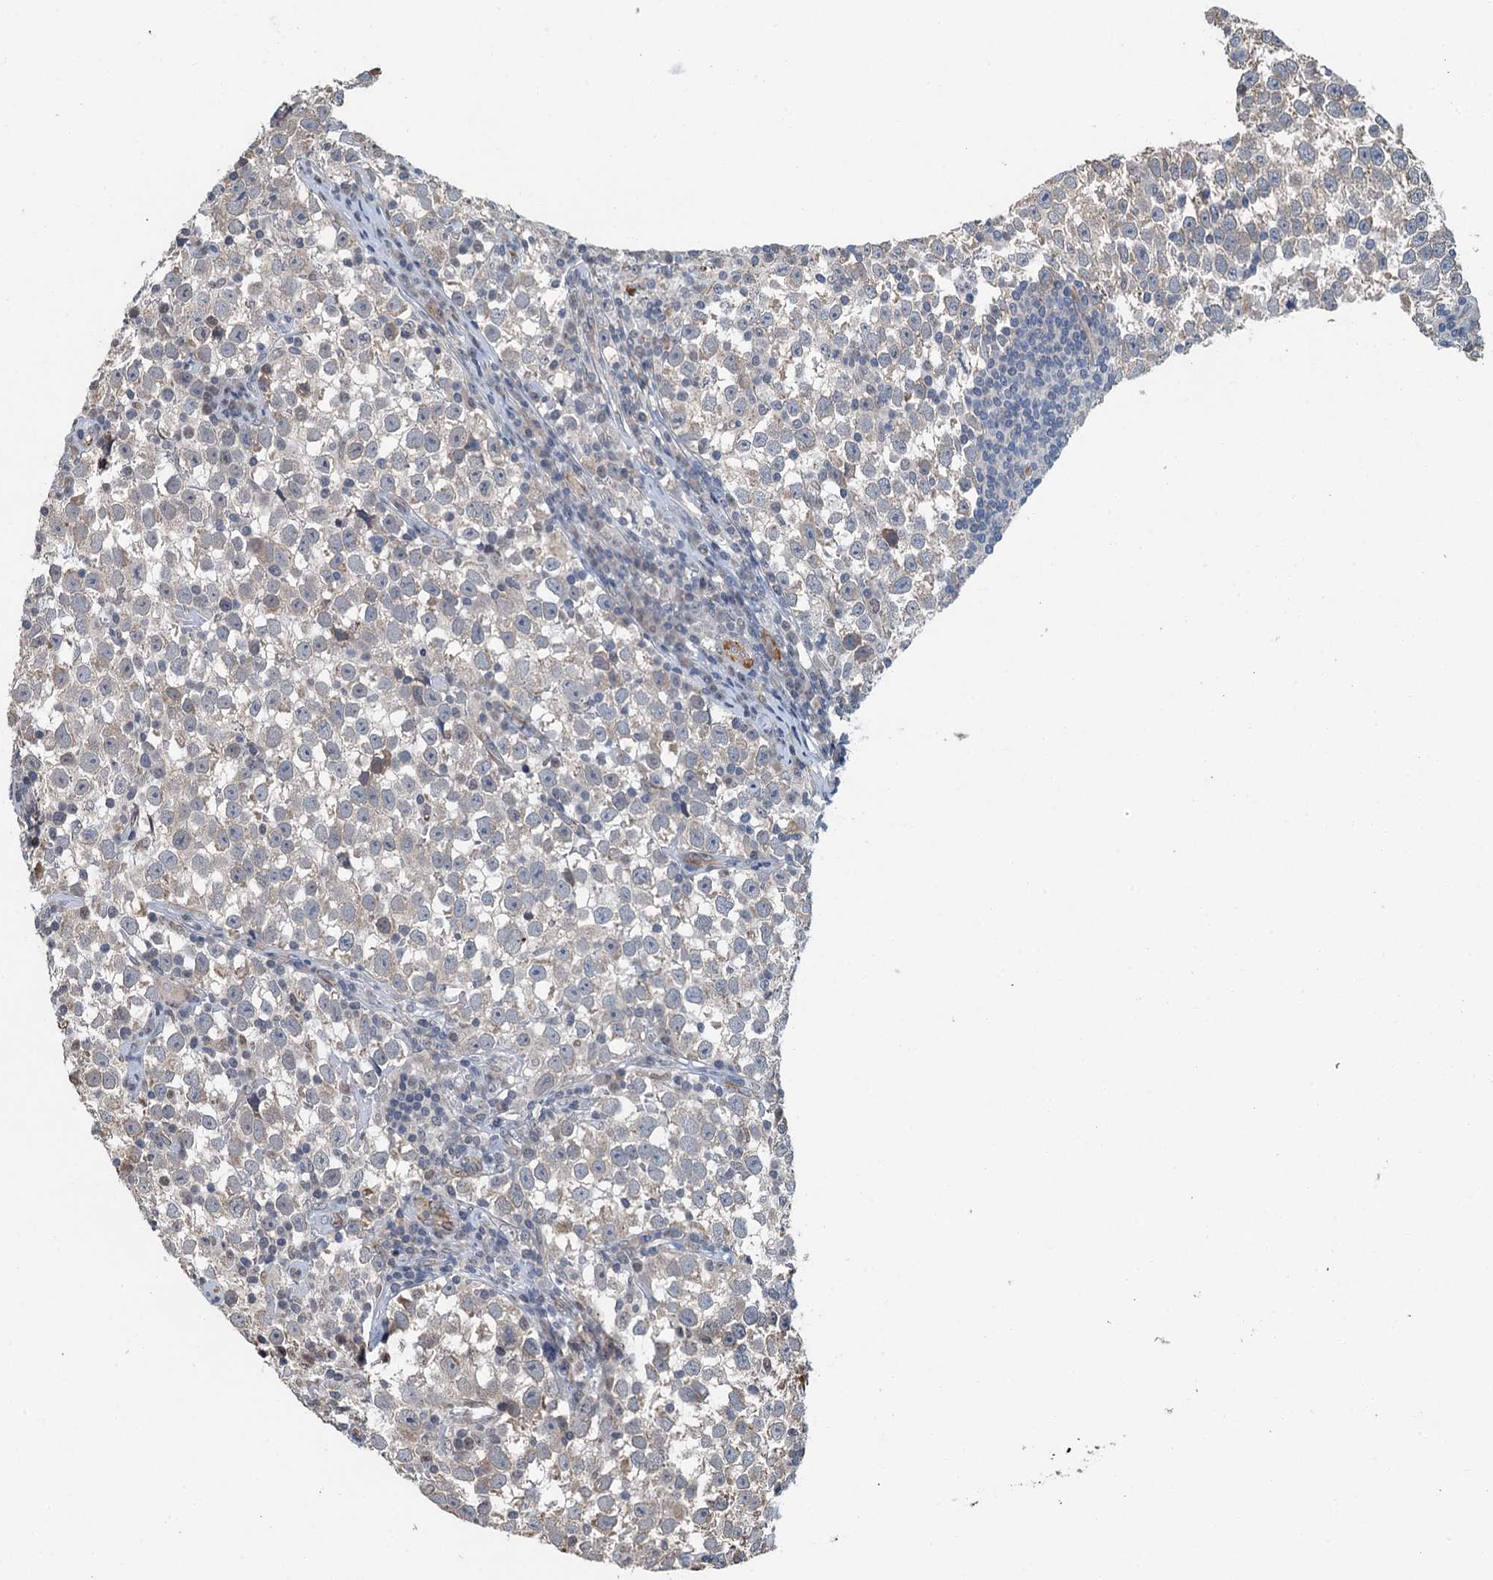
{"staining": {"intensity": "negative", "quantity": "none", "location": "none"}, "tissue": "testis cancer", "cell_type": "Tumor cells", "image_type": "cancer", "snomed": [{"axis": "morphology", "description": "Normal tissue, NOS"}, {"axis": "morphology", "description": "Seminoma, NOS"}, {"axis": "topography", "description": "Testis"}], "caption": "A high-resolution micrograph shows immunohistochemistry (IHC) staining of testis cancer (seminoma), which reveals no significant positivity in tumor cells. The staining was performed using DAB to visualize the protein expression in brown, while the nuclei were stained in blue with hematoxylin (Magnification: 20x).", "gene": "WHAMM", "patient": {"sex": "male", "age": 43}}